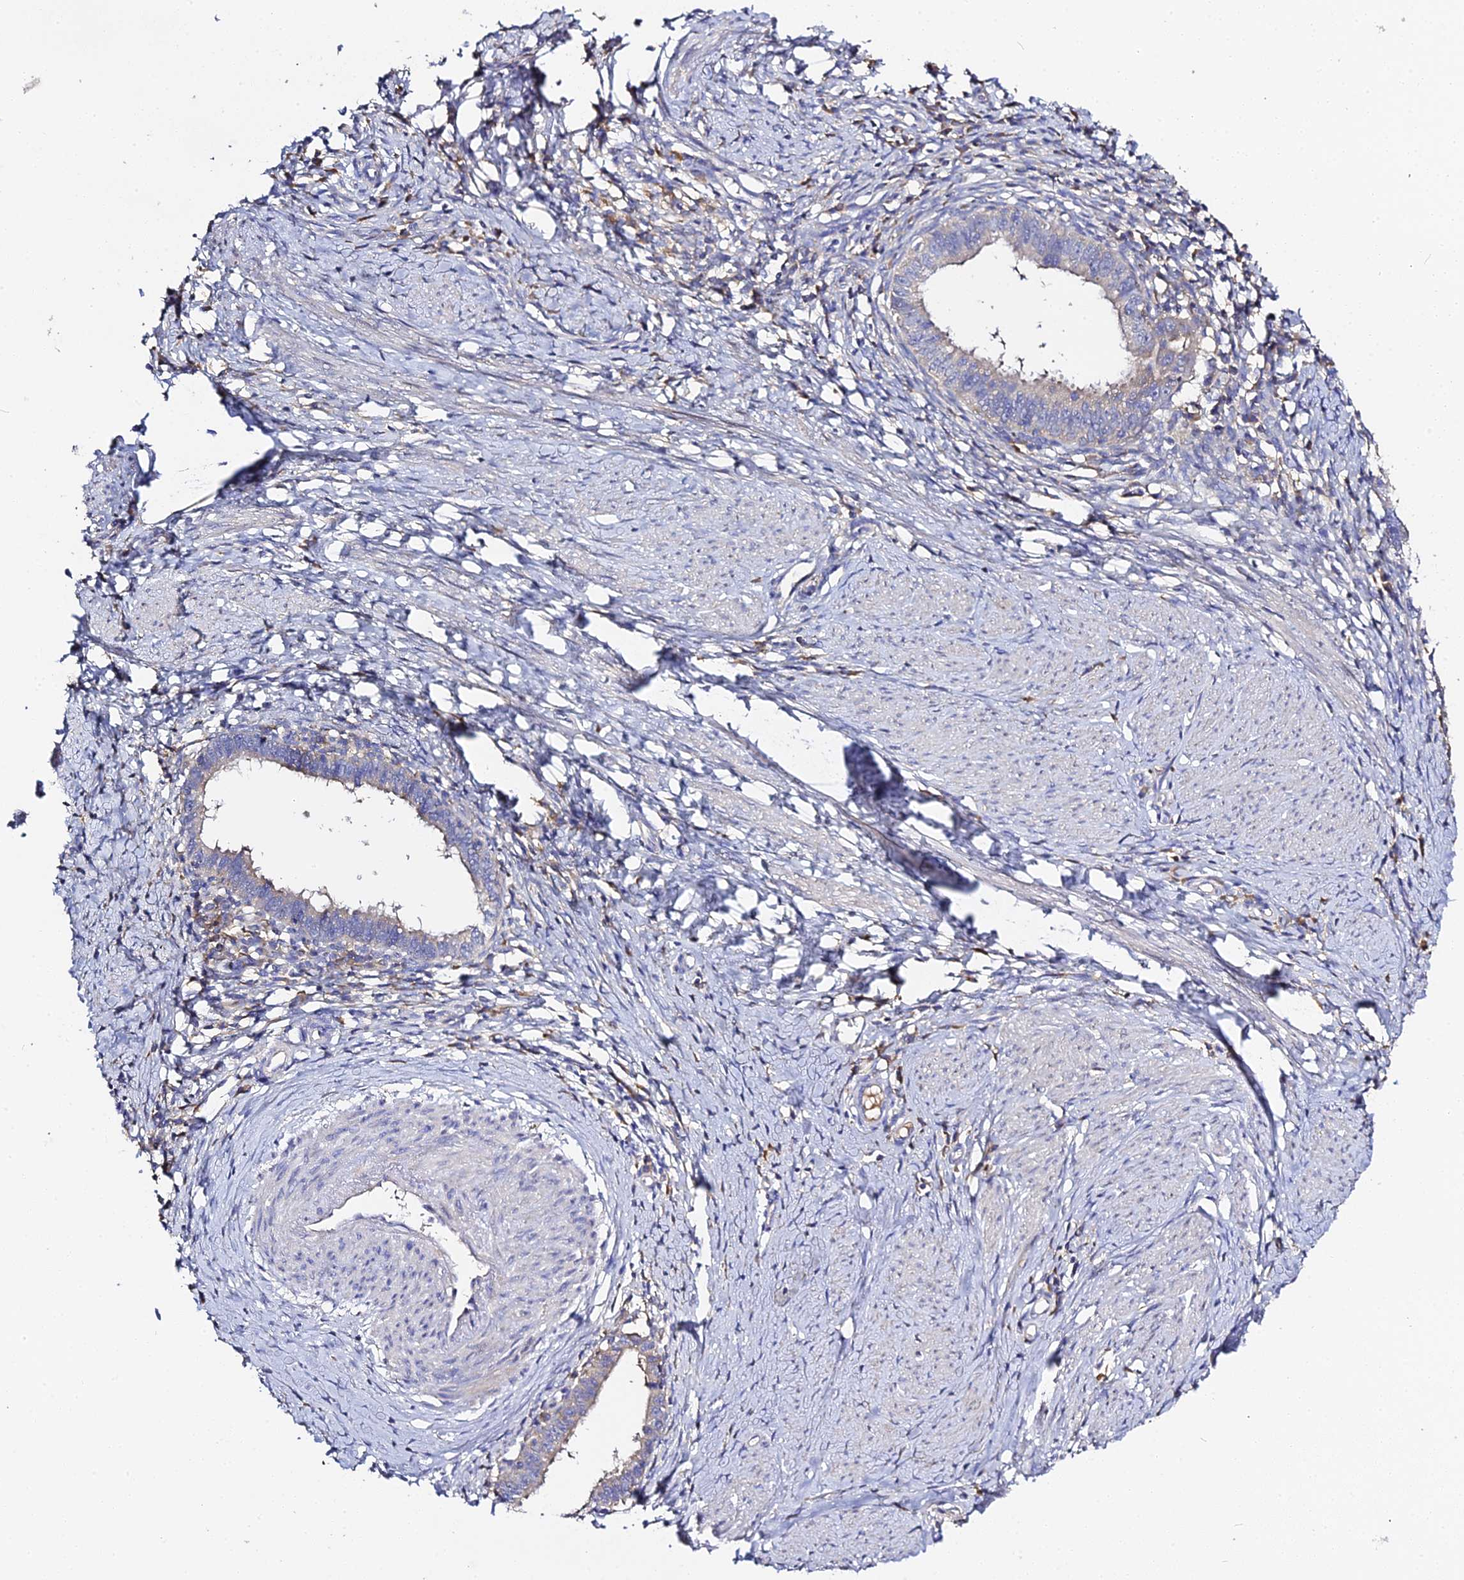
{"staining": {"intensity": "negative", "quantity": "none", "location": "none"}, "tissue": "cervical cancer", "cell_type": "Tumor cells", "image_type": "cancer", "snomed": [{"axis": "morphology", "description": "Adenocarcinoma, NOS"}, {"axis": "topography", "description": "Cervix"}], "caption": "Adenocarcinoma (cervical) was stained to show a protein in brown. There is no significant expression in tumor cells.", "gene": "SCX", "patient": {"sex": "female", "age": 36}}